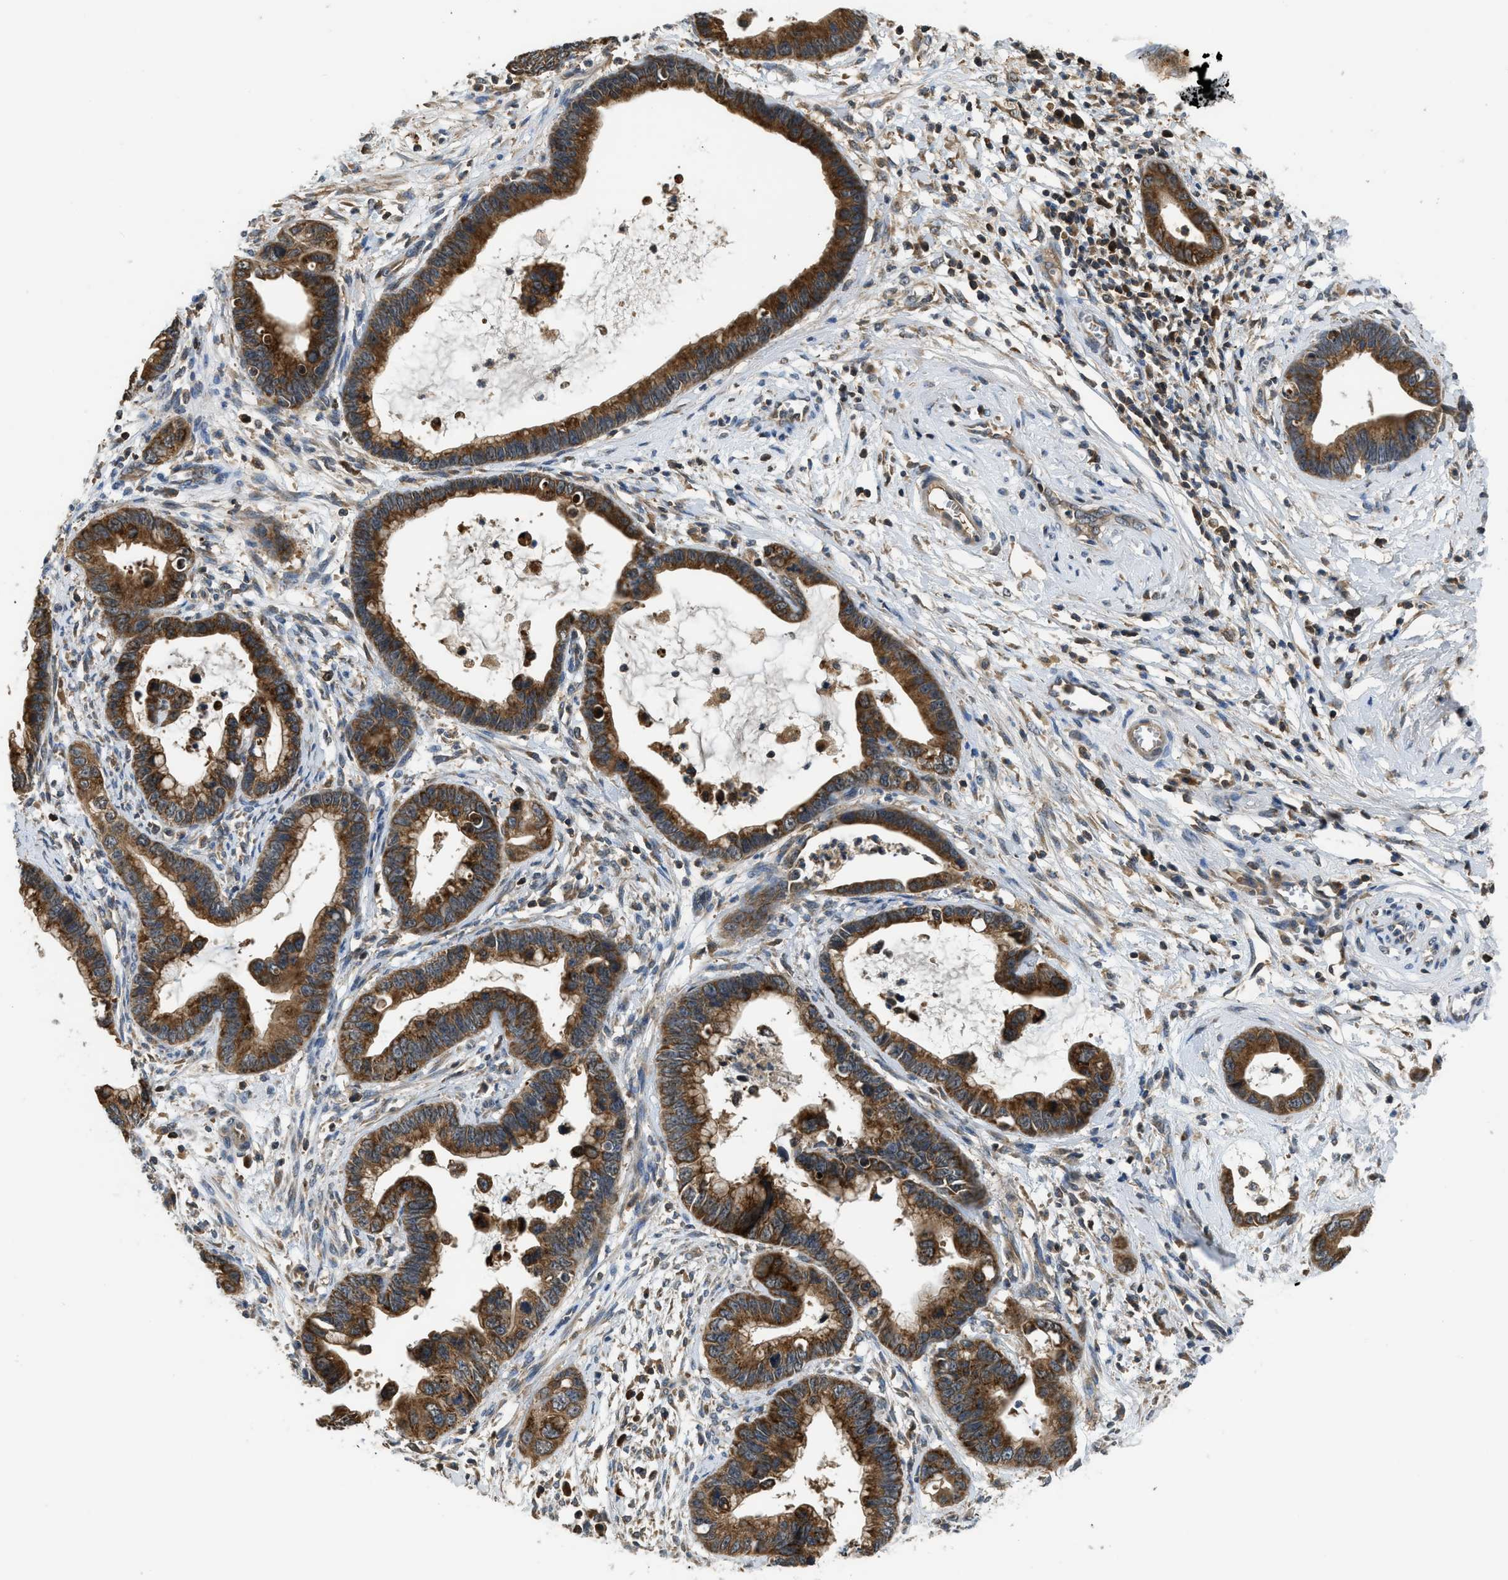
{"staining": {"intensity": "strong", "quantity": ">75%", "location": "cytoplasmic/membranous"}, "tissue": "cervical cancer", "cell_type": "Tumor cells", "image_type": "cancer", "snomed": [{"axis": "morphology", "description": "Adenocarcinoma, NOS"}, {"axis": "topography", "description": "Cervix"}], "caption": "Protein analysis of cervical cancer (adenocarcinoma) tissue demonstrates strong cytoplasmic/membranous staining in about >75% of tumor cells.", "gene": "PAFAH2", "patient": {"sex": "female", "age": 44}}